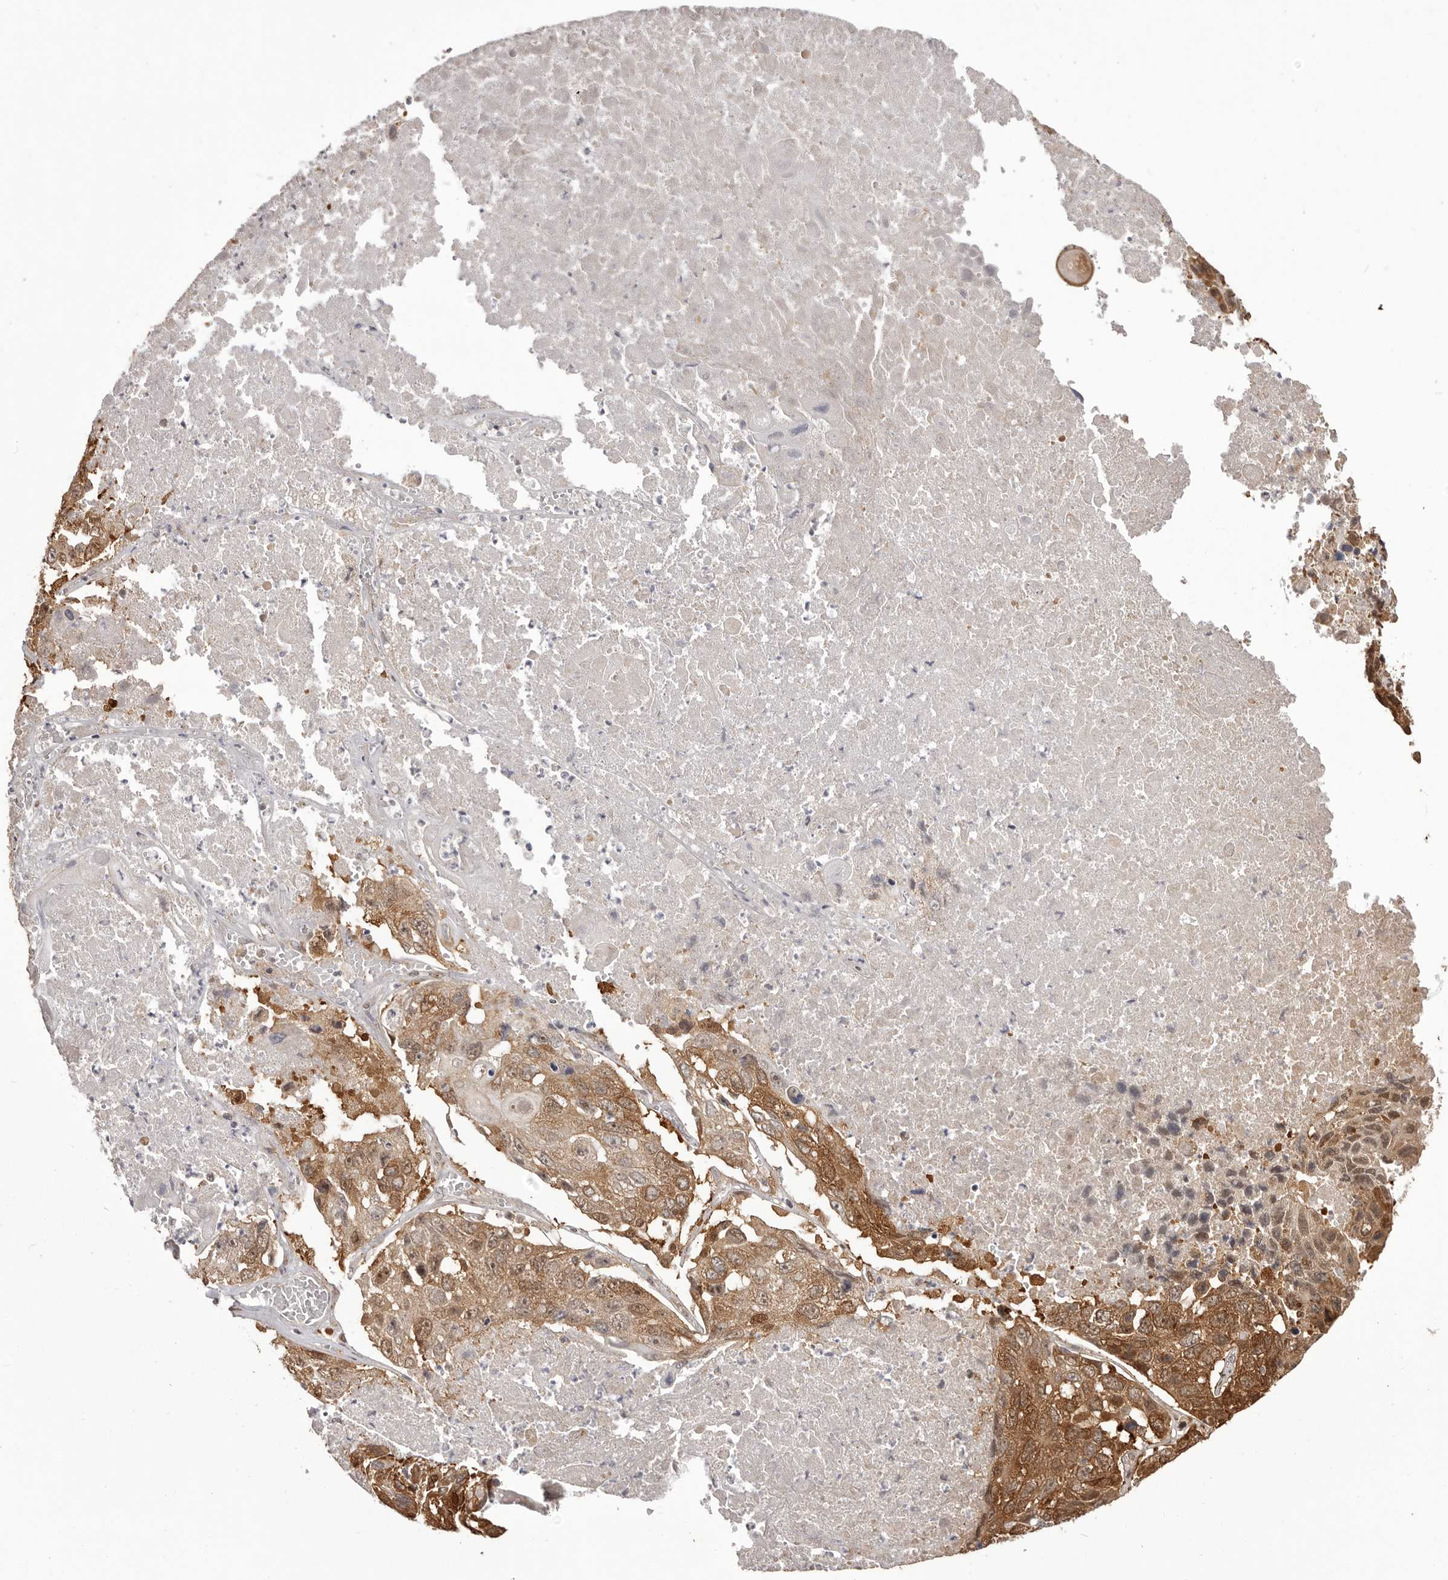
{"staining": {"intensity": "moderate", "quantity": ">75%", "location": "cytoplasmic/membranous"}, "tissue": "lung cancer", "cell_type": "Tumor cells", "image_type": "cancer", "snomed": [{"axis": "morphology", "description": "Squamous cell carcinoma, NOS"}, {"axis": "topography", "description": "Lung"}], "caption": "DAB immunohistochemical staining of human squamous cell carcinoma (lung) exhibits moderate cytoplasmic/membranous protein positivity in approximately >75% of tumor cells.", "gene": "GFOD1", "patient": {"sex": "male", "age": 61}}